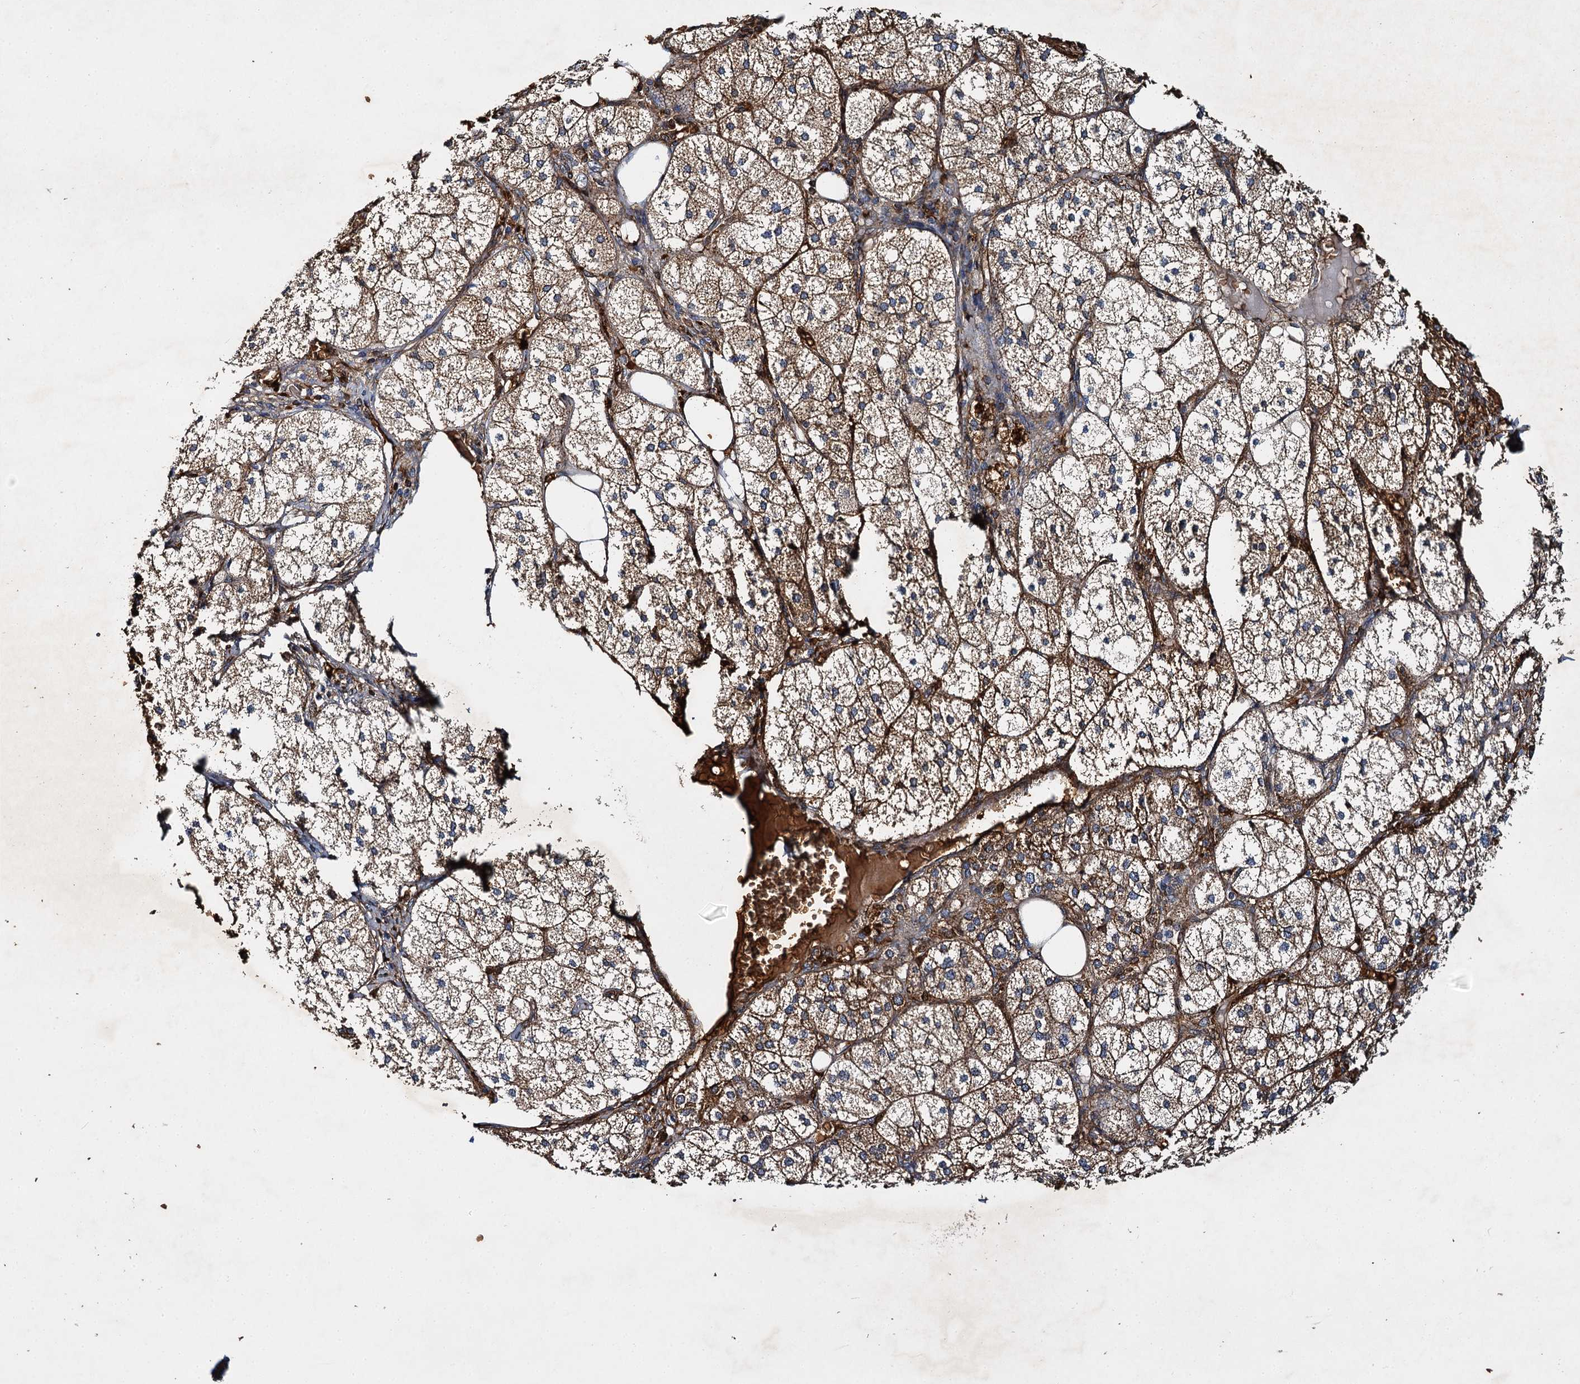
{"staining": {"intensity": "moderate", "quantity": ">75%", "location": "cytoplasmic/membranous"}, "tissue": "adrenal gland", "cell_type": "Glandular cells", "image_type": "normal", "snomed": [{"axis": "morphology", "description": "Normal tissue, NOS"}, {"axis": "topography", "description": "Adrenal gland"}], "caption": "Immunohistochemical staining of unremarkable human adrenal gland shows >75% levels of moderate cytoplasmic/membranous protein staining in approximately >75% of glandular cells.", "gene": "BCS1L", "patient": {"sex": "female", "age": 61}}